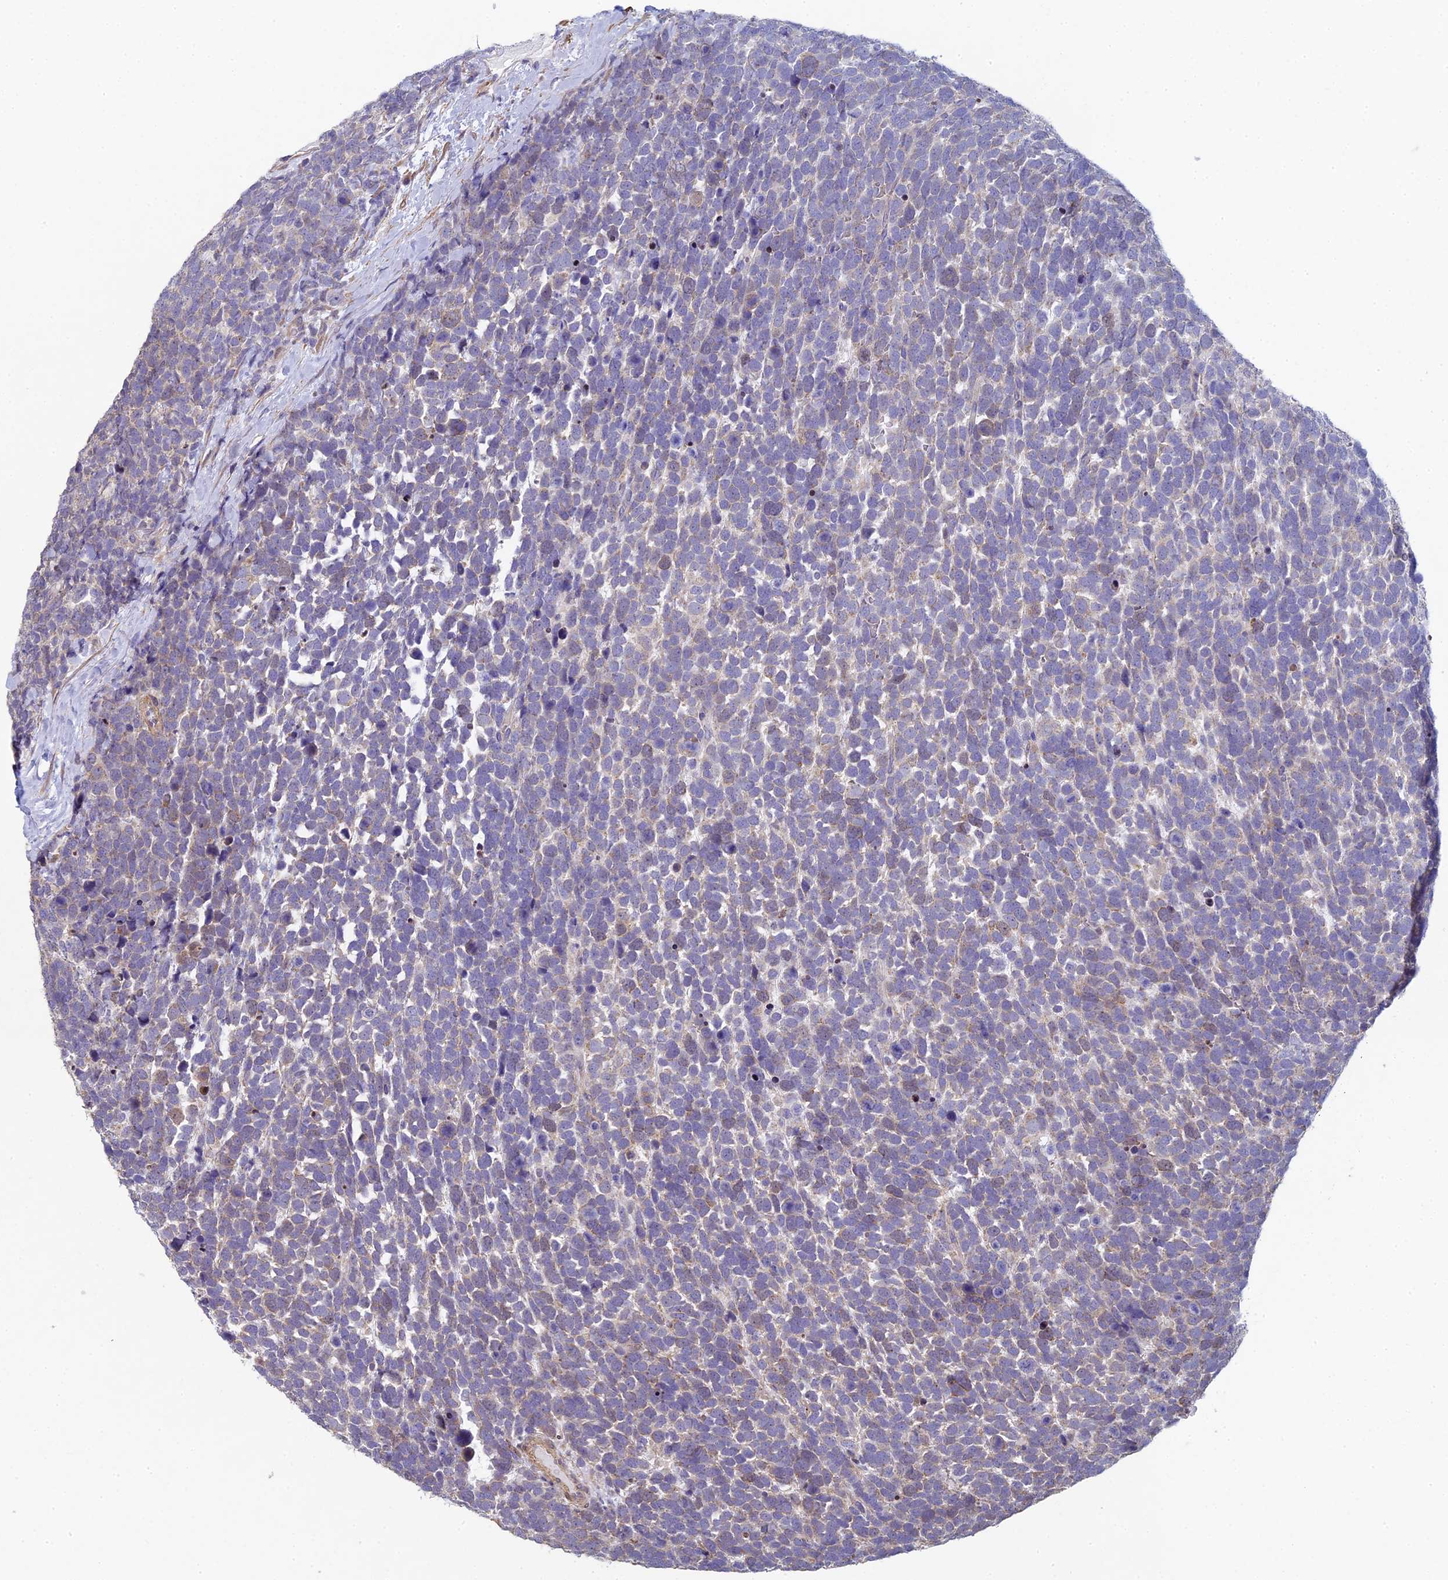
{"staining": {"intensity": "weak", "quantity": "<25%", "location": "cytoplasmic/membranous"}, "tissue": "urothelial cancer", "cell_type": "Tumor cells", "image_type": "cancer", "snomed": [{"axis": "morphology", "description": "Urothelial carcinoma, High grade"}, {"axis": "topography", "description": "Urinary bladder"}], "caption": "Tumor cells are negative for brown protein staining in urothelial cancer.", "gene": "DIXDC1", "patient": {"sex": "female", "age": 82}}